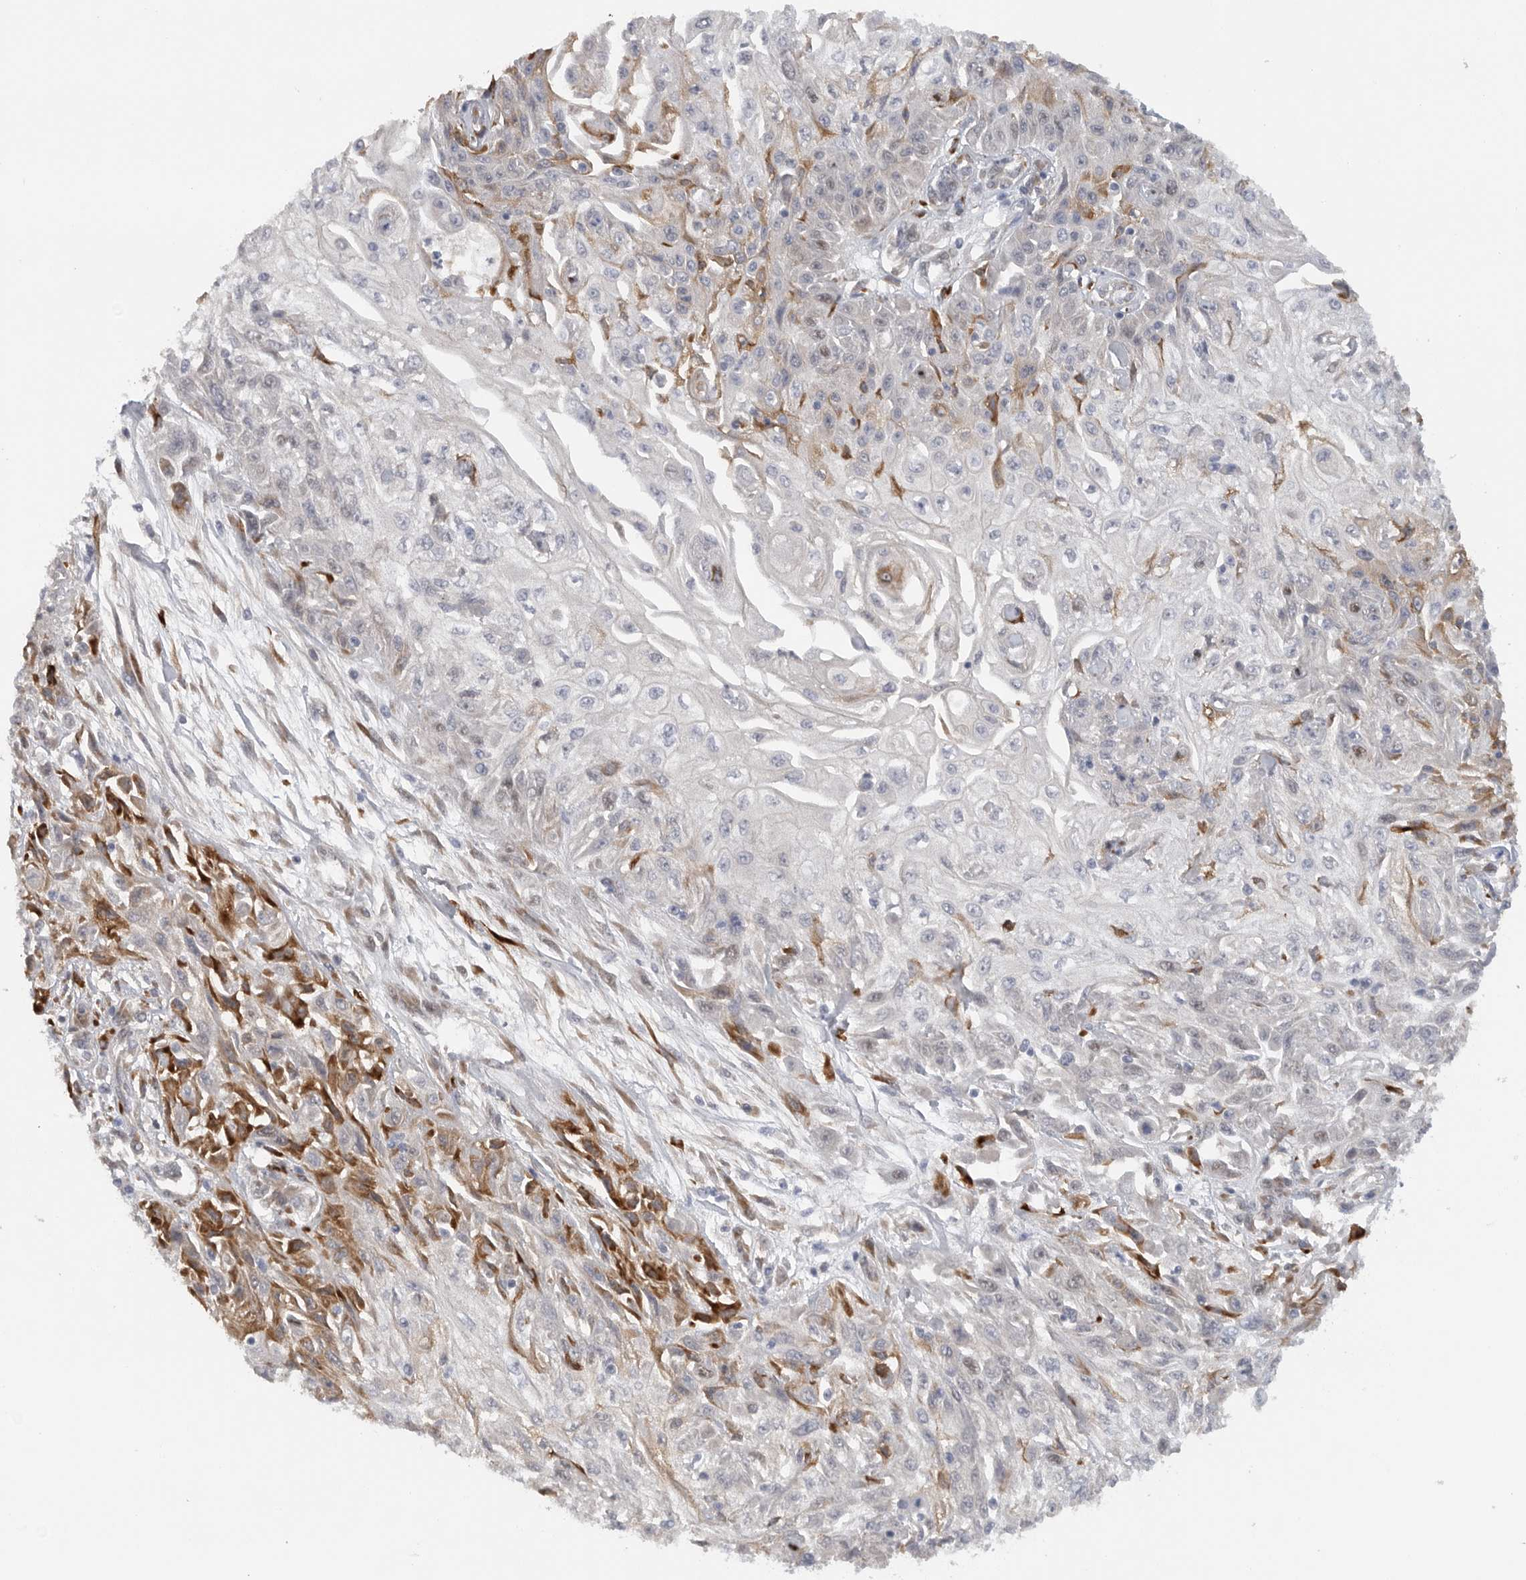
{"staining": {"intensity": "moderate", "quantity": "<25%", "location": "cytoplasmic/membranous"}, "tissue": "skin cancer", "cell_type": "Tumor cells", "image_type": "cancer", "snomed": [{"axis": "morphology", "description": "Squamous cell carcinoma, NOS"}, {"axis": "morphology", "description": "Squamous cell carcinoma, metastatic, NOS"}, {"axis": "topography", "description": "Skin"}, {"axis": "topography", "description": "Lymph node"}], "caption": "DAB immunohistochemical staining of skin cancer displays moderate cytoplasmic/membranous protein staining in approximately <25% of tumor cells.", "gene": "DYRK2", "patient": {"sex": "male", "age": 75}}